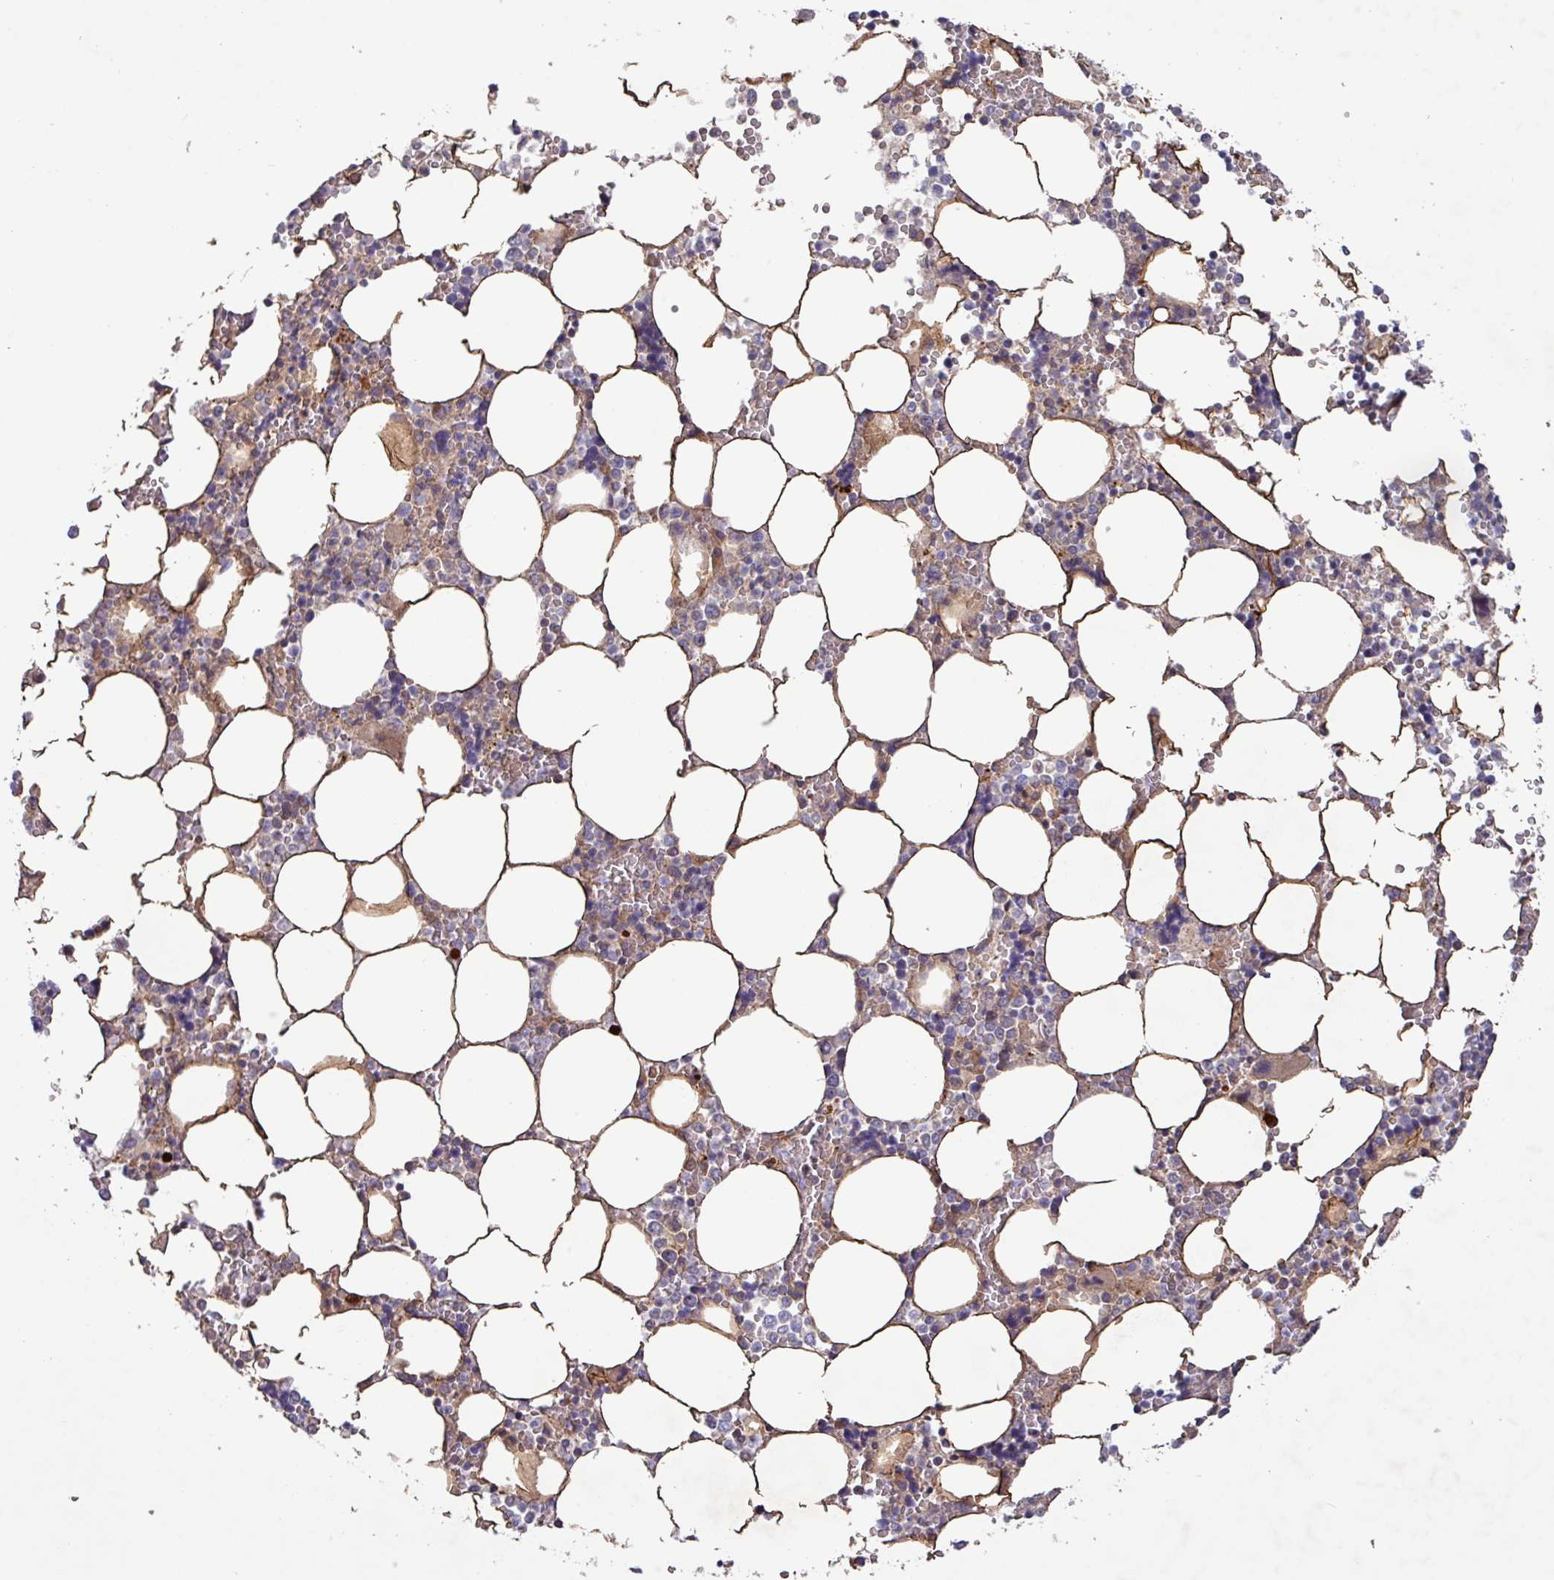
{"staining": {"intensity": "weak", "quantity": "<25%", "location": "cytoplasmic/membranous"}, "tissue": "bone marrow", "cell_type": "Hematopoietic cells", "image_type": "normal", "snomed": [{"axis": "morphology", "description": "Normal tissue, NOS"}, {"axis": "topography", "description": "Bone marrow"}], "caption": "High magnification brightfield microscopy of unremarkable bone marrow stained with DAB (brown) and counterstained with hematoxylin (blue): hematopoietic cells show no significant staining. The staining was performed using DAB (3,3'-diaminobenzidine) to visualize the protein expression in brown, while the nuclei were stained in blue with hematoxylin (Magnification: 20x).", "gene": "TNFSF12", "patient": {"sex": "male", "age": 64}}